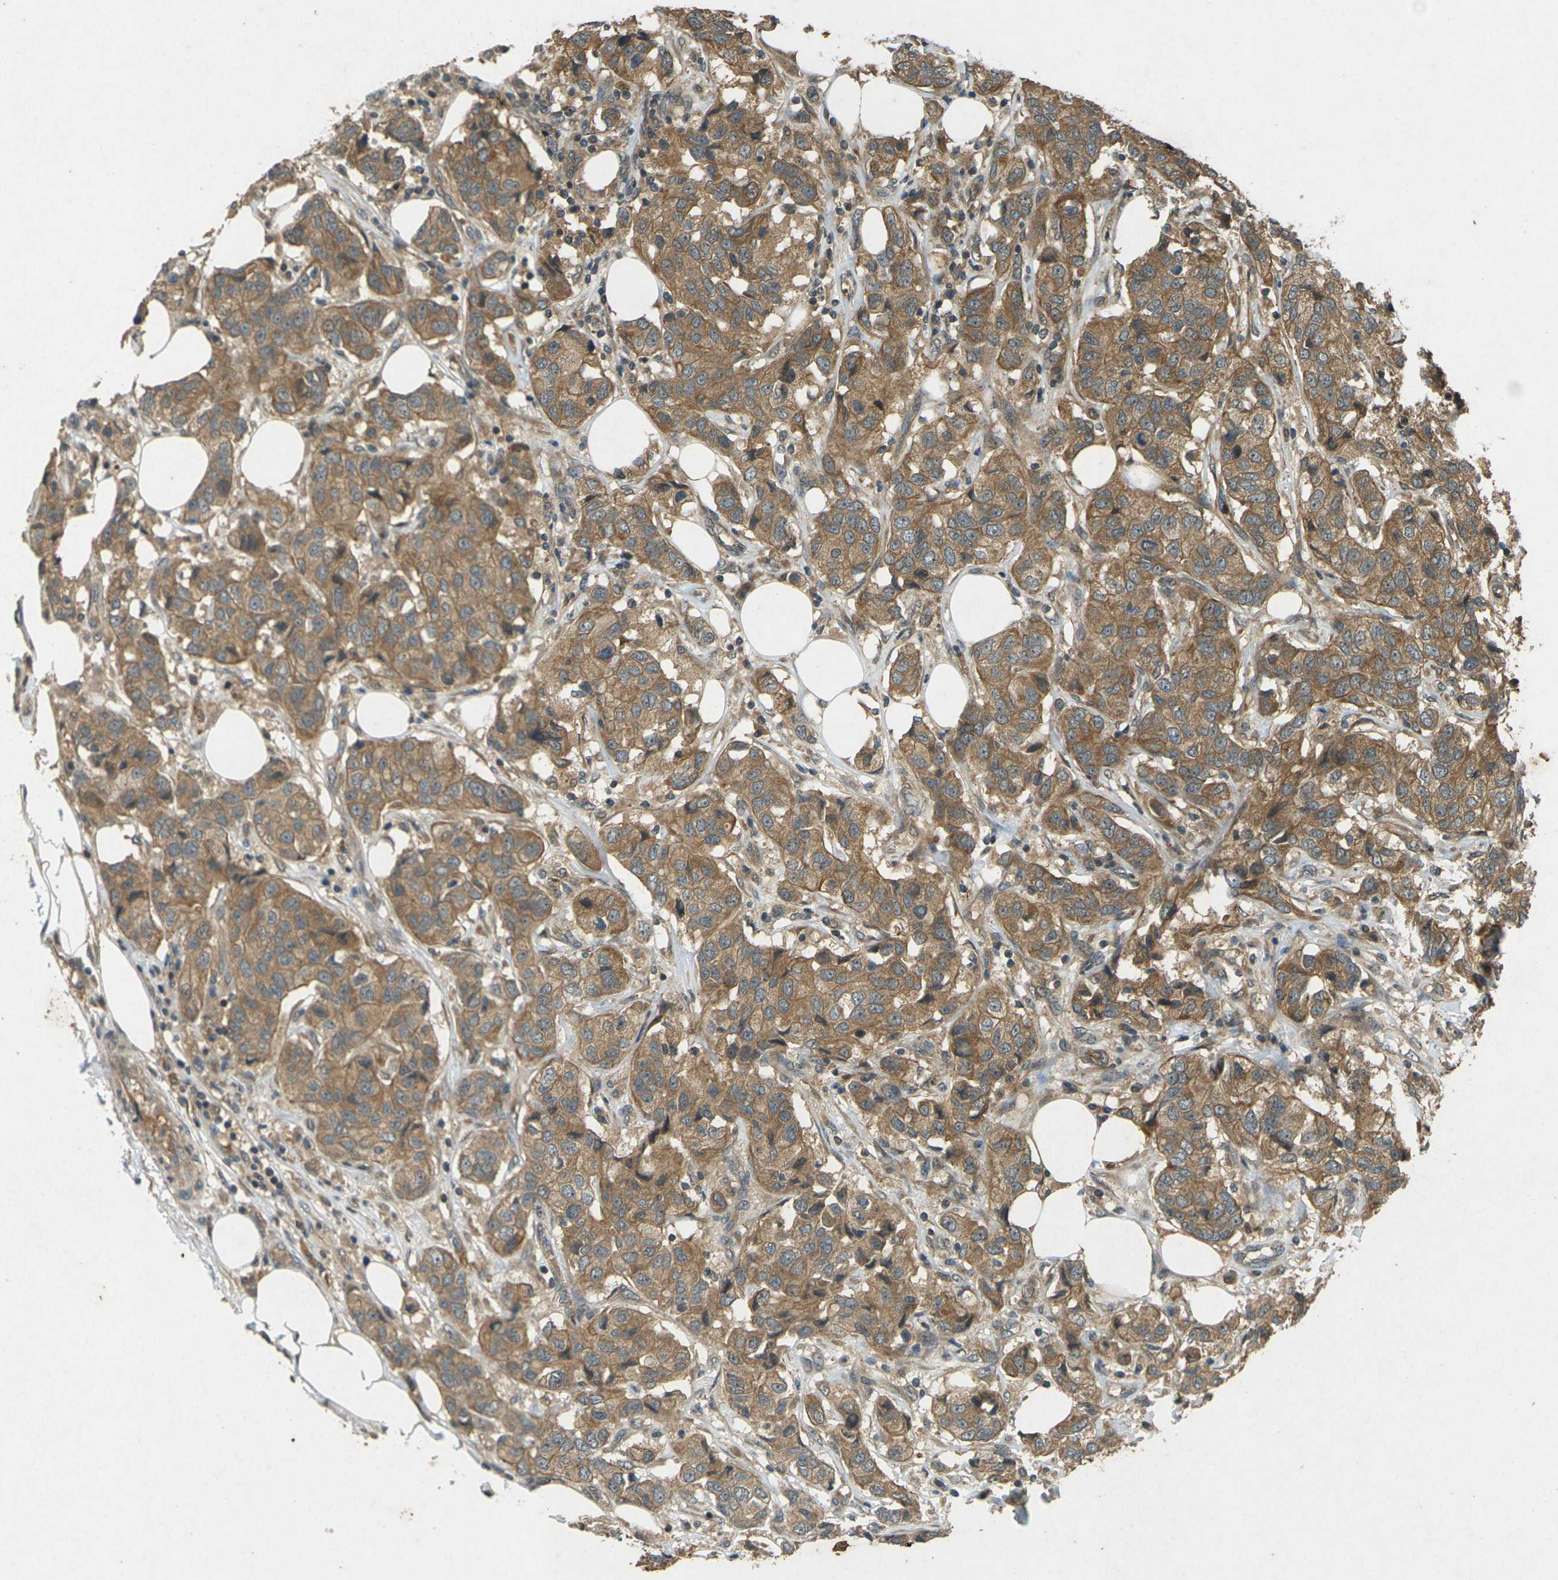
{"staining": {"intensity": "moderate", "quantity": ">75%", "location": "cytoplasmic/membranous"}, "tissue": "breast cancer", "cell_type": "Tumor cells", "image_type": "cancer", "snomed": [{"axis": "morphology", "description": "Duct carcinoma"}, {"axis": "topography", "description": "Breast"}], "caption": "Breast intraductal carcinoma stained for a protein (brown) exhibits moderate cytoplasmic/membranous positive expression in approximately >75% of tumor cells.", "gene": "TAP1", "patient": {"sex": "female", "age": 80}}